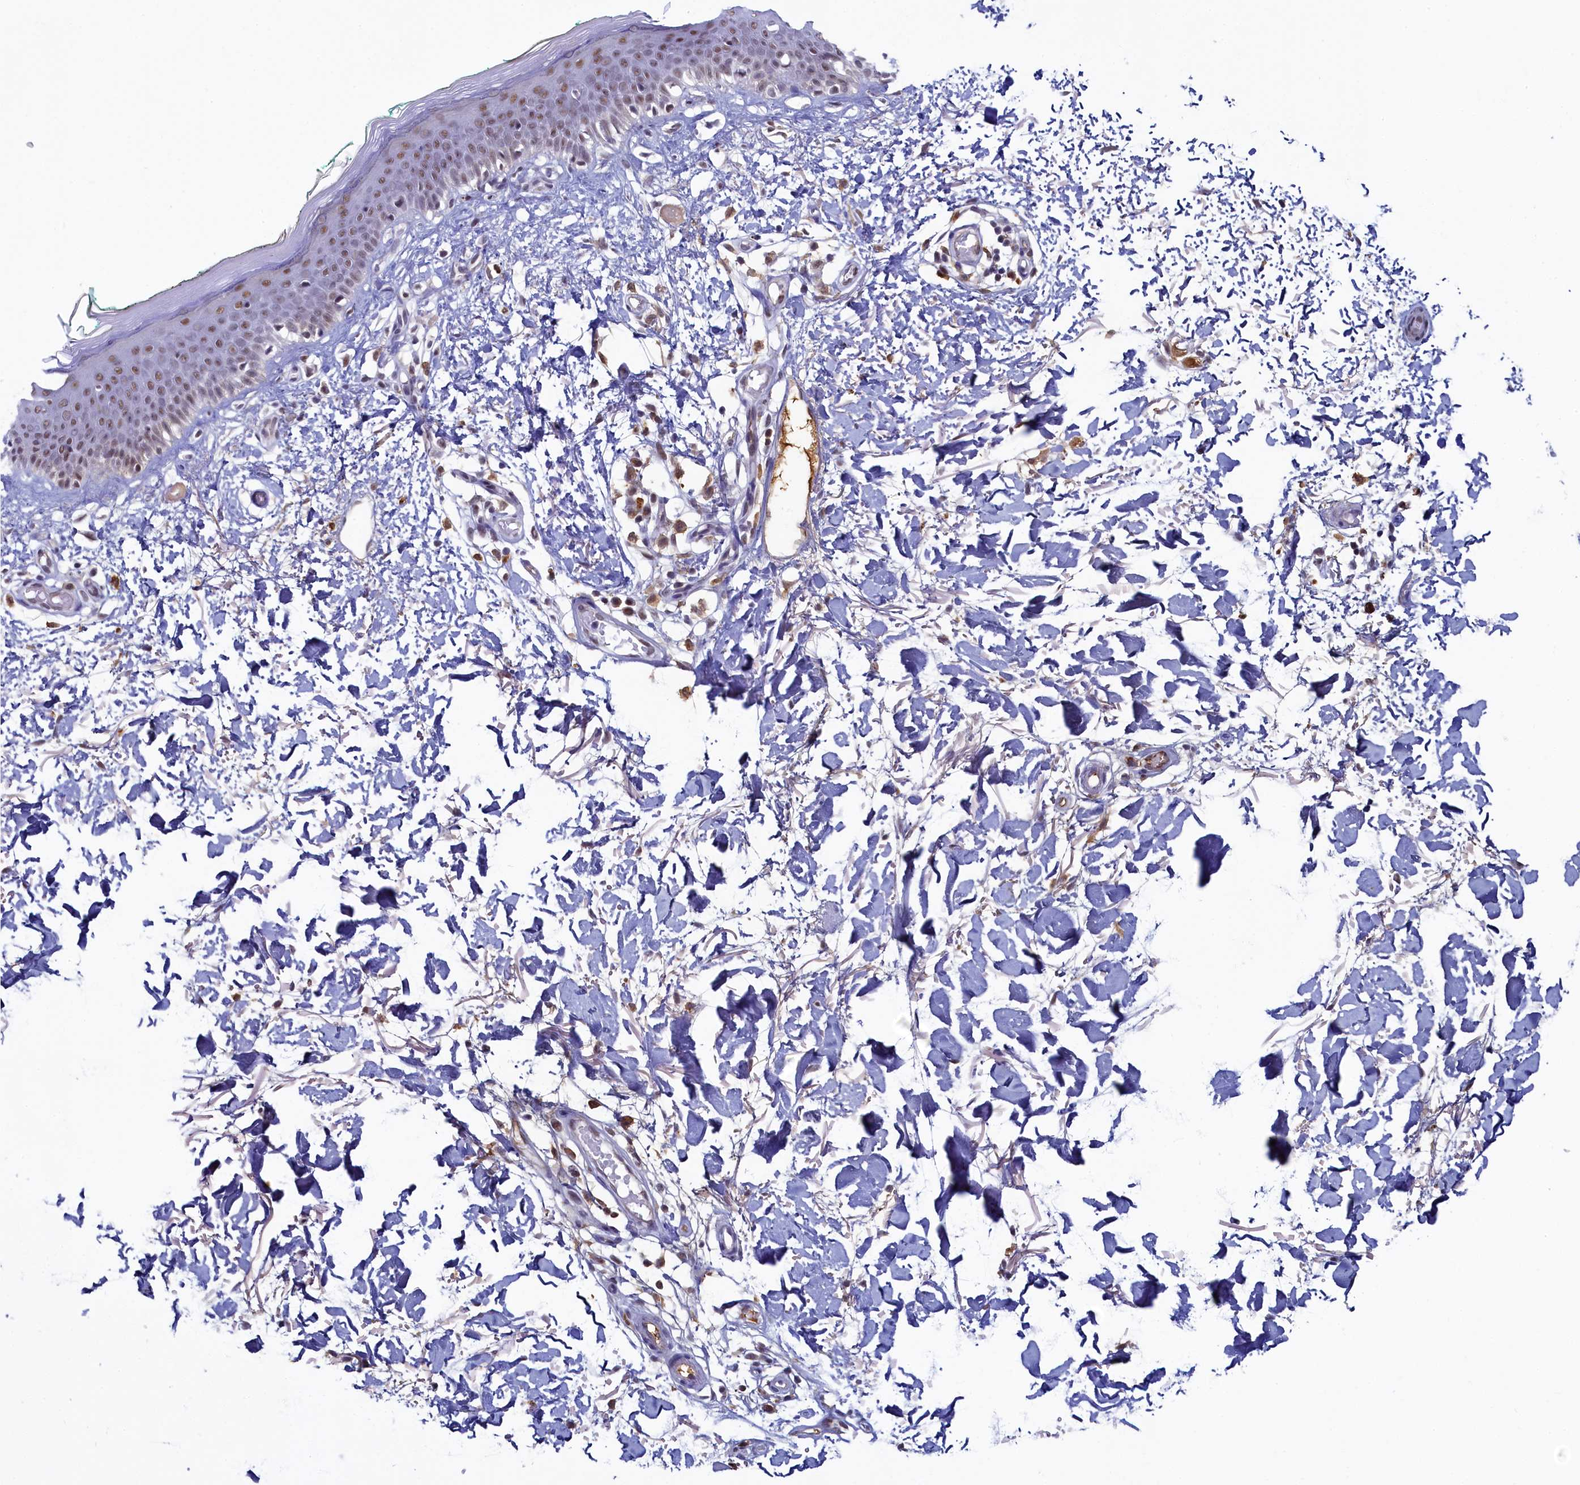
{"staining": {"intensity": "negative", "quantity": "none", "location": "none"}, "tissue": "skin", "cell_type": "Fibroblasts", "image_type": "normal", "snomed": [{"axis": "morphology", "description": "Normal tissue, NOS"}, {"axis": "topography", "description": "Skin"}], "caption": "Immunohistochemistry photomicrograph of unremarkable skin: skin stained with DAB (3,3'-diaminobenzidine) exhibits no significant protein positivity in fibroblasts.", "gene": "INTS14", "patient": {"sex": "male", "age": 62}}